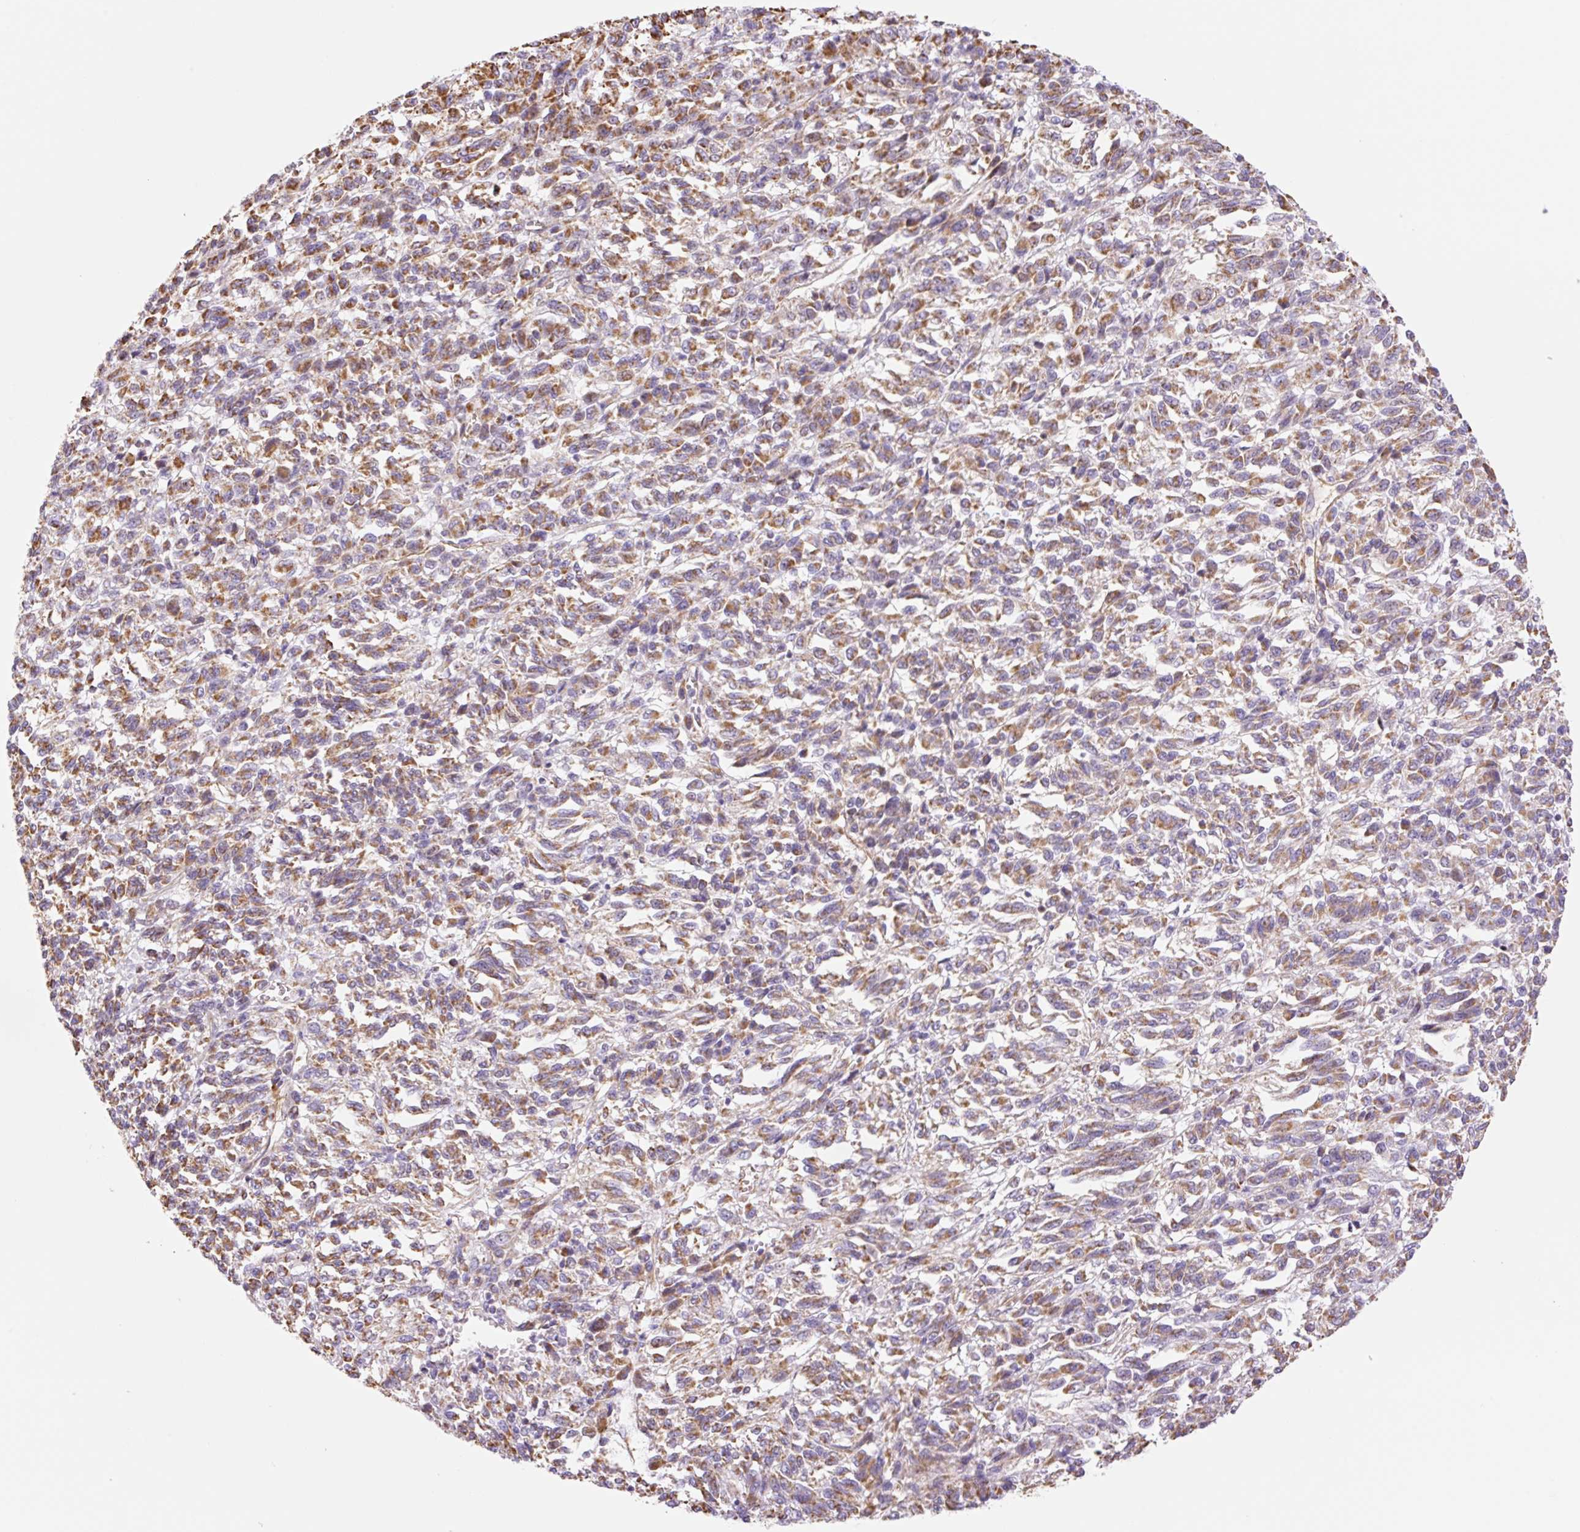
{"staining": {"intensity": "moderate", "quantity": ">75%", "location": "cytoplasmic/membranous"}, "tissue": "melanoma", "cell_type": "Tumor cells", "image_type": "cancer", "snomed": [{"axis": "morphology", "description": "Malignant melanoma, Metastatic site"}, {"axis": "topography", "description": "Lung"}], "caption": "Human melanoma stained with a protein marker displays moderate staining in tumor cells.", "gene": "ESAM", "patient": {"sex": "male", "age": 64}}